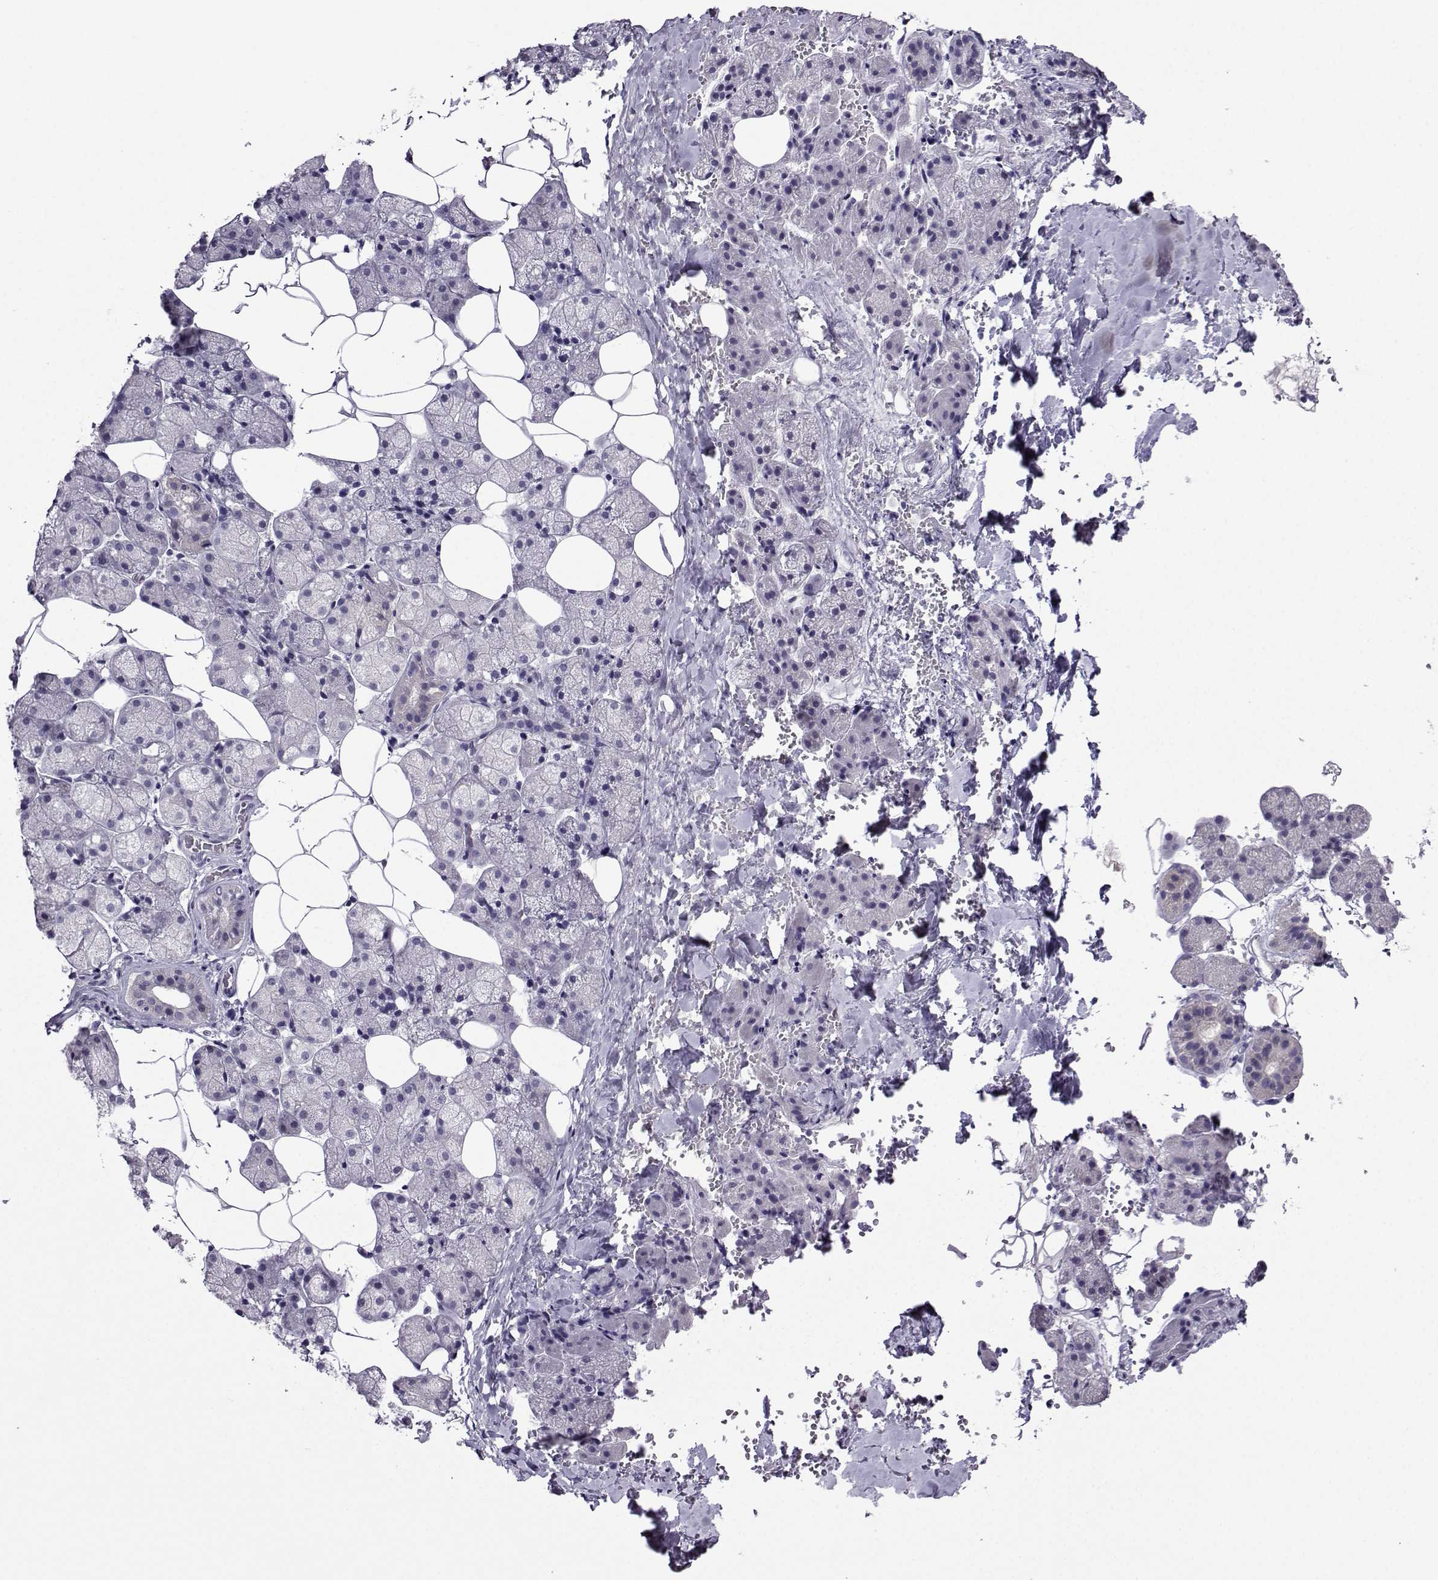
{"staining": {"intensity": "negative", "quantity": "none", "location": "none"}, "tissue": "salivary gland", "cell_type": "Glandular cells", "image_type": "normal", "snomed": [{"axis": "morphology", "description": "Normal tissue, NOS"}, {"axis": "topography", "description": "Salivary gland"}], "caption": "Immunohistochemistry of benign human salivary gland reveals no positivity in glandular cells. Nuclei are stained in blue.", "gene": "CRYBB1", "patient": {"sex": "male", "age": 38}}